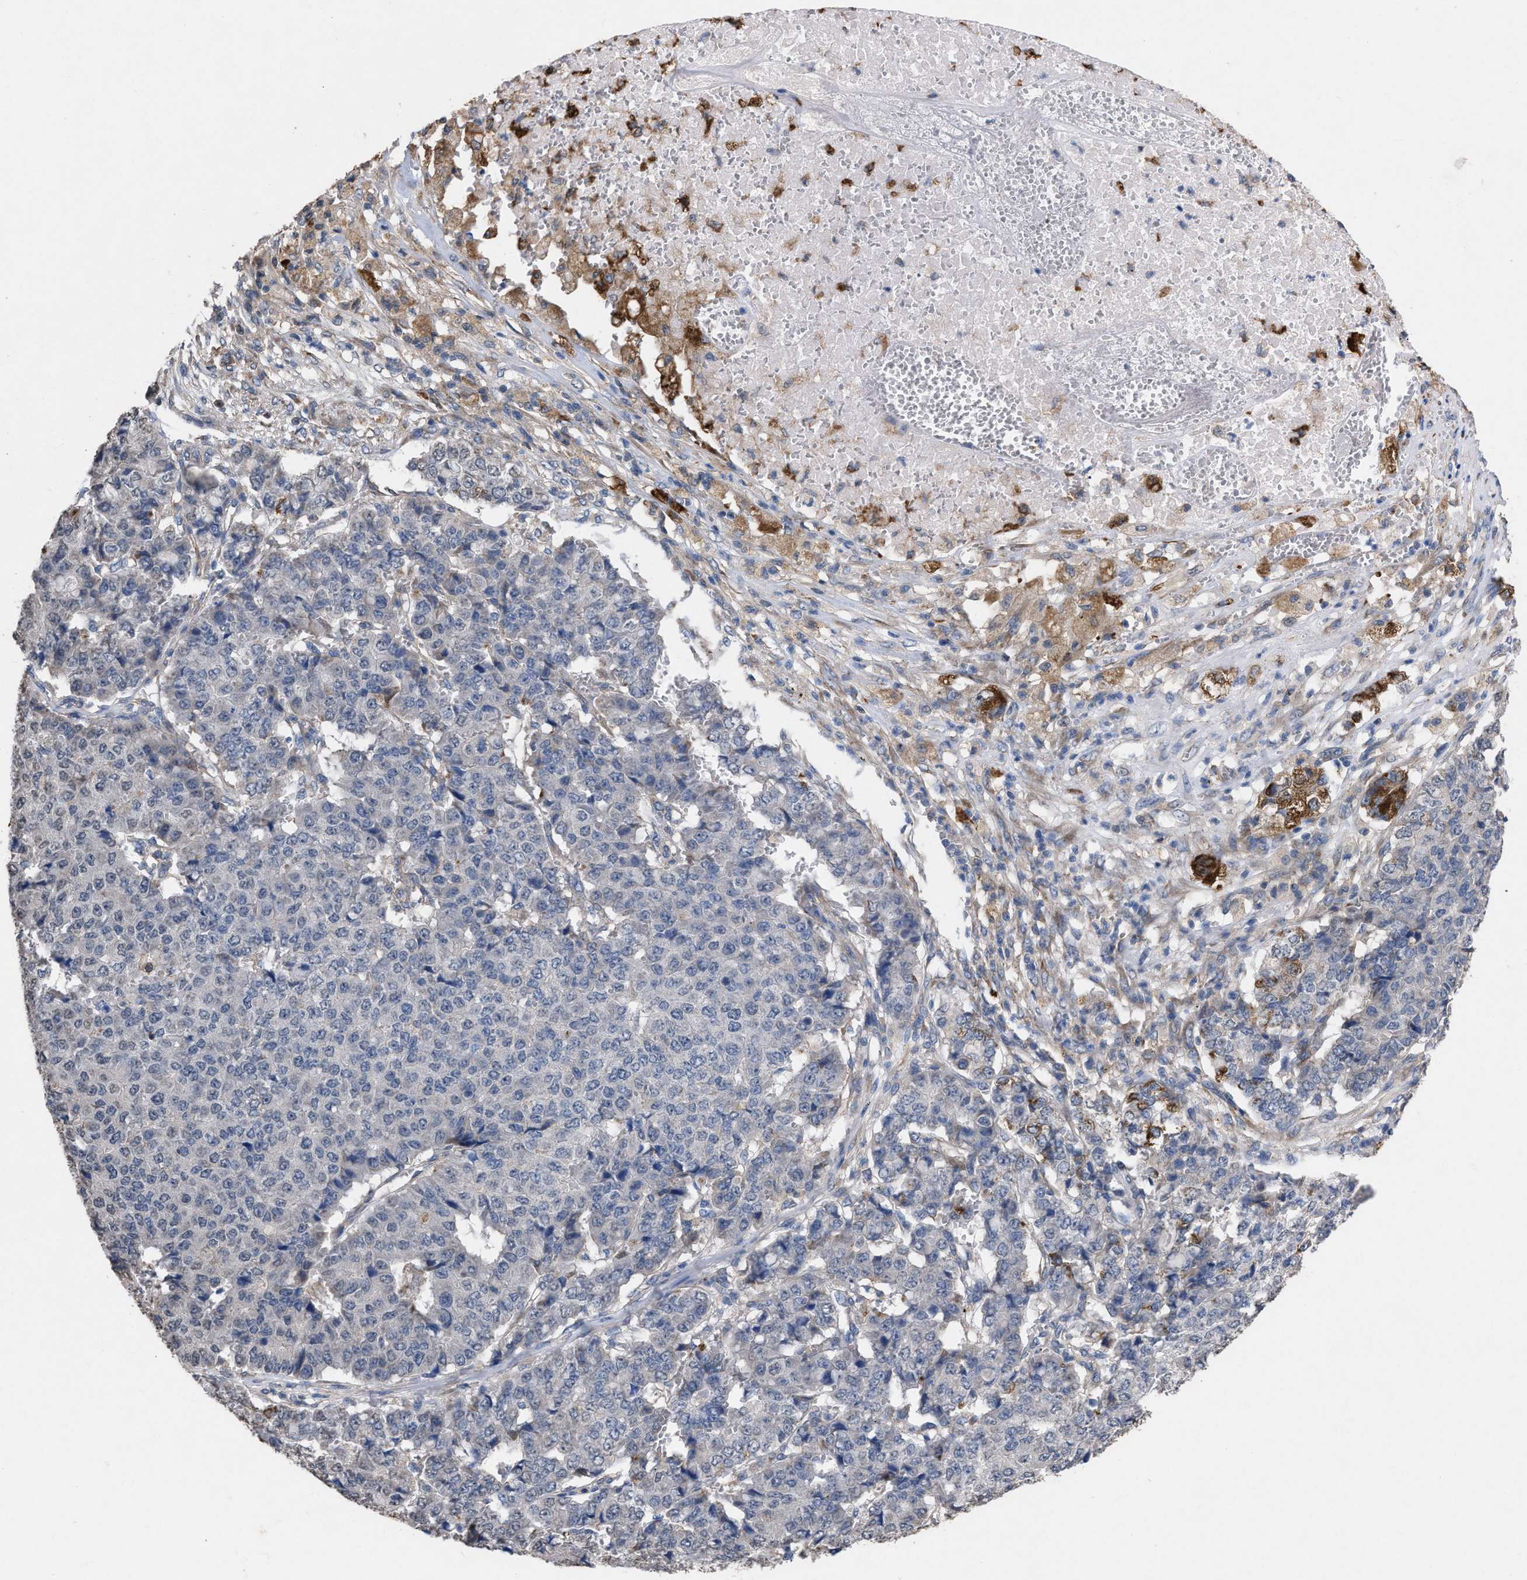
{"staining": {"intensity": "negative", "quantity": "none", "location": "none"}, "tissue": "pancreatic cancer", "cell_type": "Tumor cells", "image_type": "cancer", "snomed": [{"axis": "morphology", "description": "Adenocarcinoma, NOS"}, {"axis": "topography", "description": "Pancreas"}], "caption": "Tumor cells are negative for protein expression in human pancreatic cancer.", "gene": "TMEM131", "patient": {"sex": "male", "age": 50}}